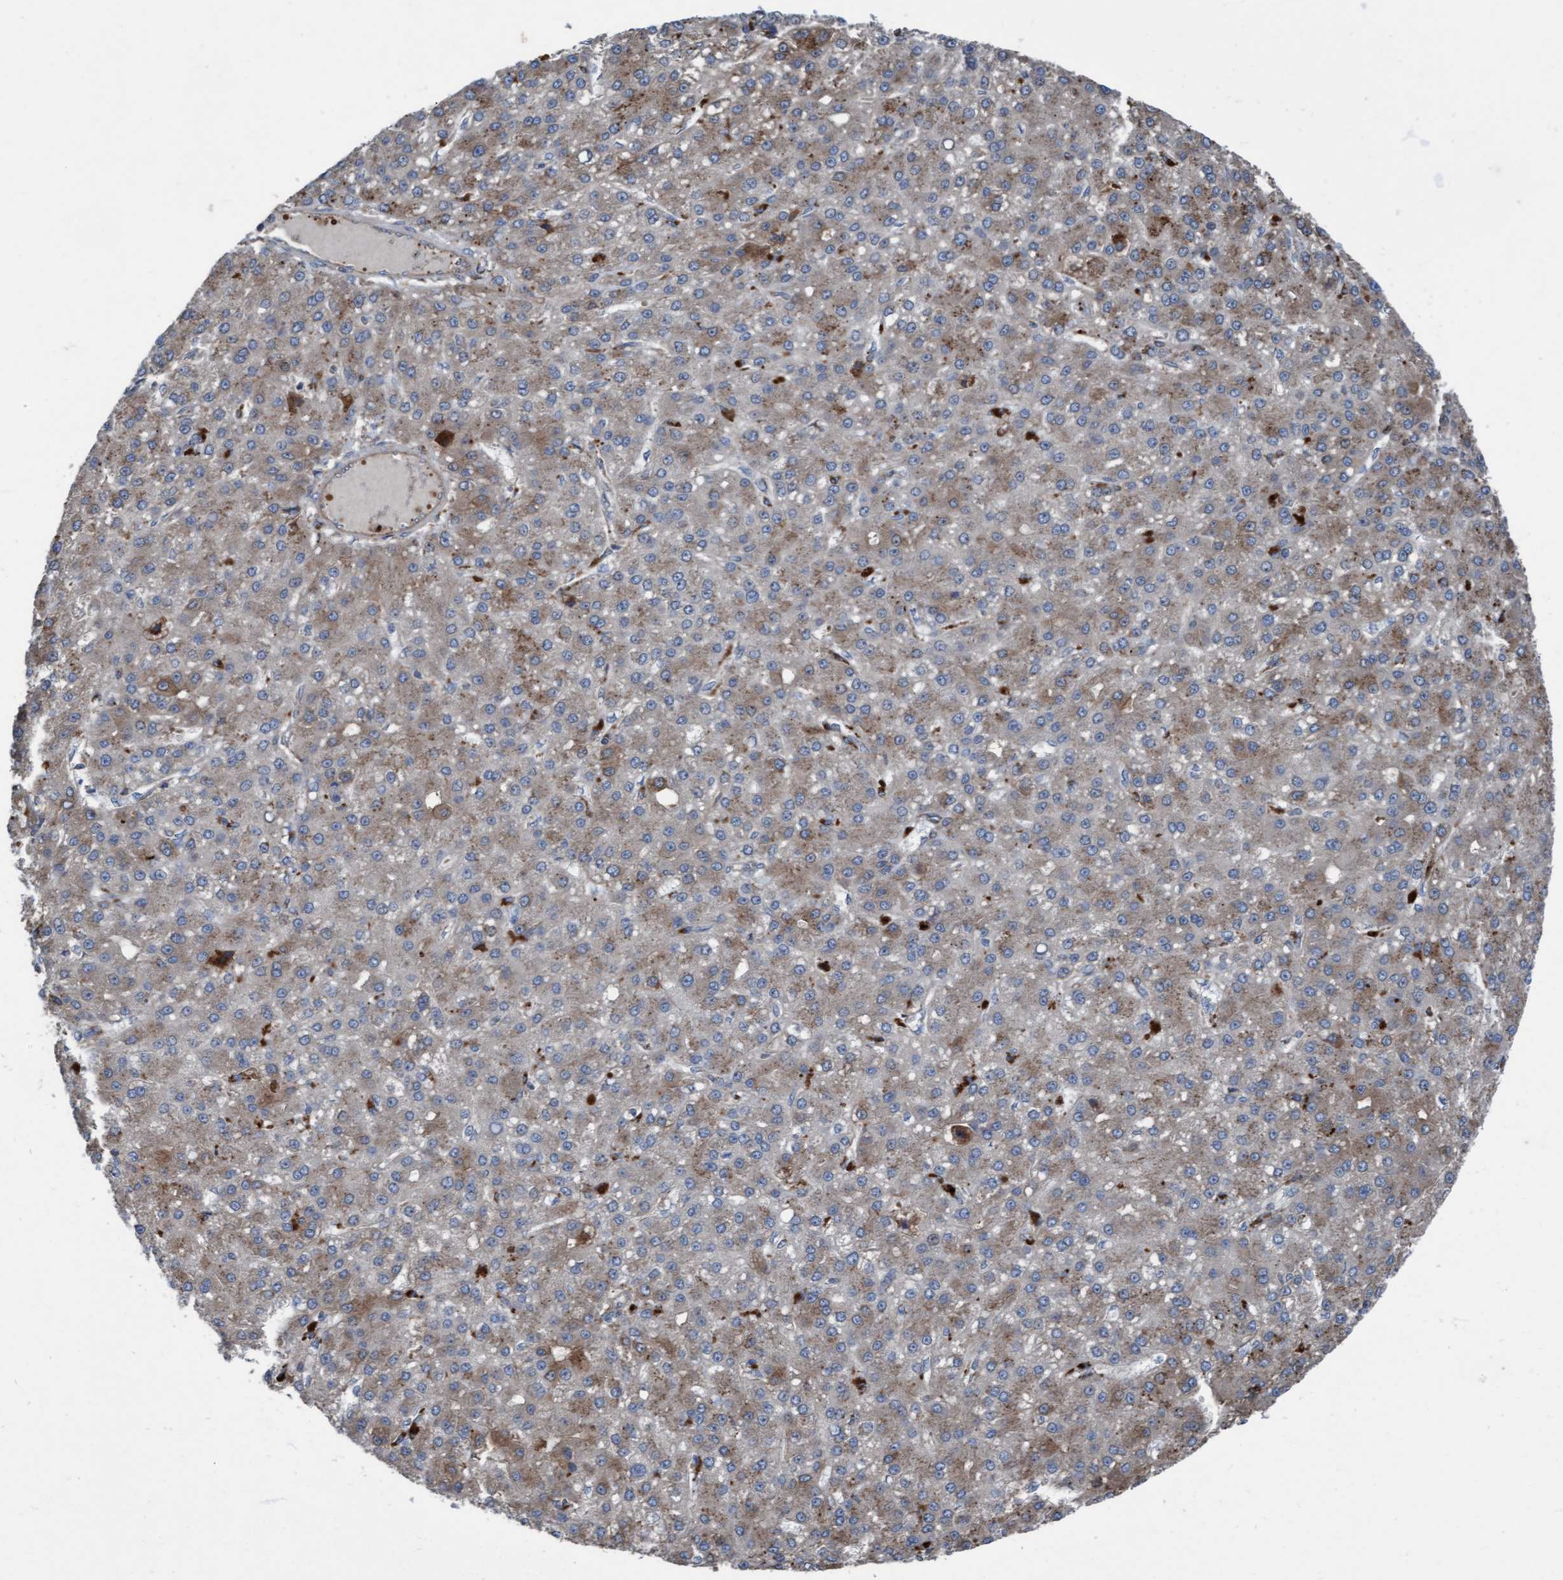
{"staining": {"intensity": "weak", "quantity": "25%-75%", "location": "cytoplasmic/membranous"}, "tissue": "liver cancer", "cell_type": "Tumor cells", "image_type": "cancer", "snomed": [{"axis": "morphology", "description": "Carcinoma, Hepatocellular, NOS"}, {"axis": "topography", "description": "Liver"}], "caption": "Immunohistochemistry (IHC) (DAB (3,3'-diaminobenzidine)) staining of liver cancer (hepatocellular carcinoma) displays weak cytoplasmic/membranous protein positivity in approximately 25%-75% of tumor cells.", "gene": "KLHL26", "patient": {"sex": "male", "age": 67}}